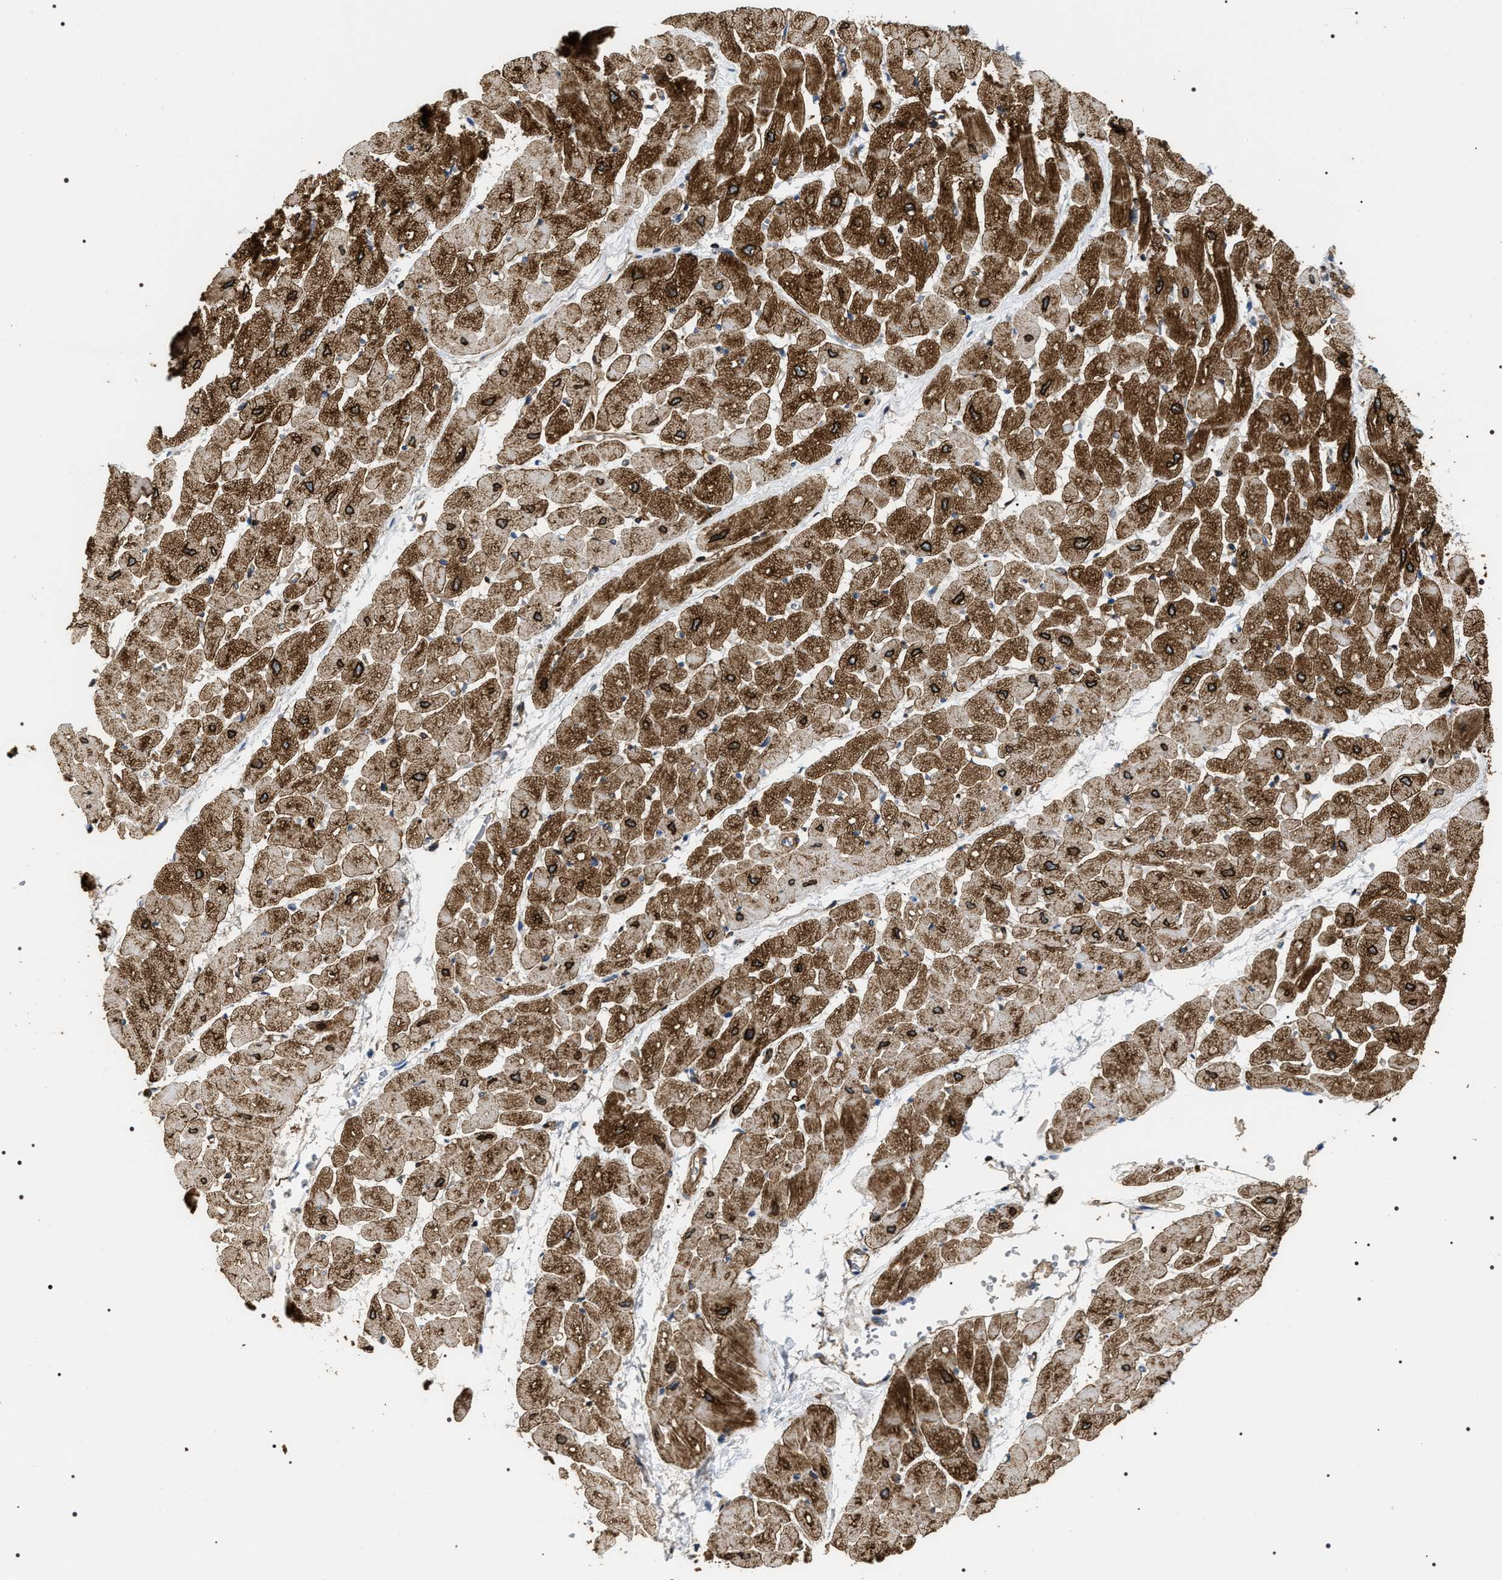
{"staining": {"intensity": "strong", "quantity": ">75%", "location": "cytoplasmic/membranous,nuclear"}, "tissue": "heart muscle", "cell_type": "Cardiomyocytes", "image_type": "normal", "snomed": [{"axis": "morphology", "description": "Normal tissue, NOS"}, {"axis": "topography", "description": "Heart"}], "caption": "A high amount of strong cytoplasmic/membranous,nuclear positivity is identified in approximately >75% of cardiomyocytes in benign heart muscle.", "gene": "ZC3HAV1L", "patient": {"sex": "male", "age": 45}}